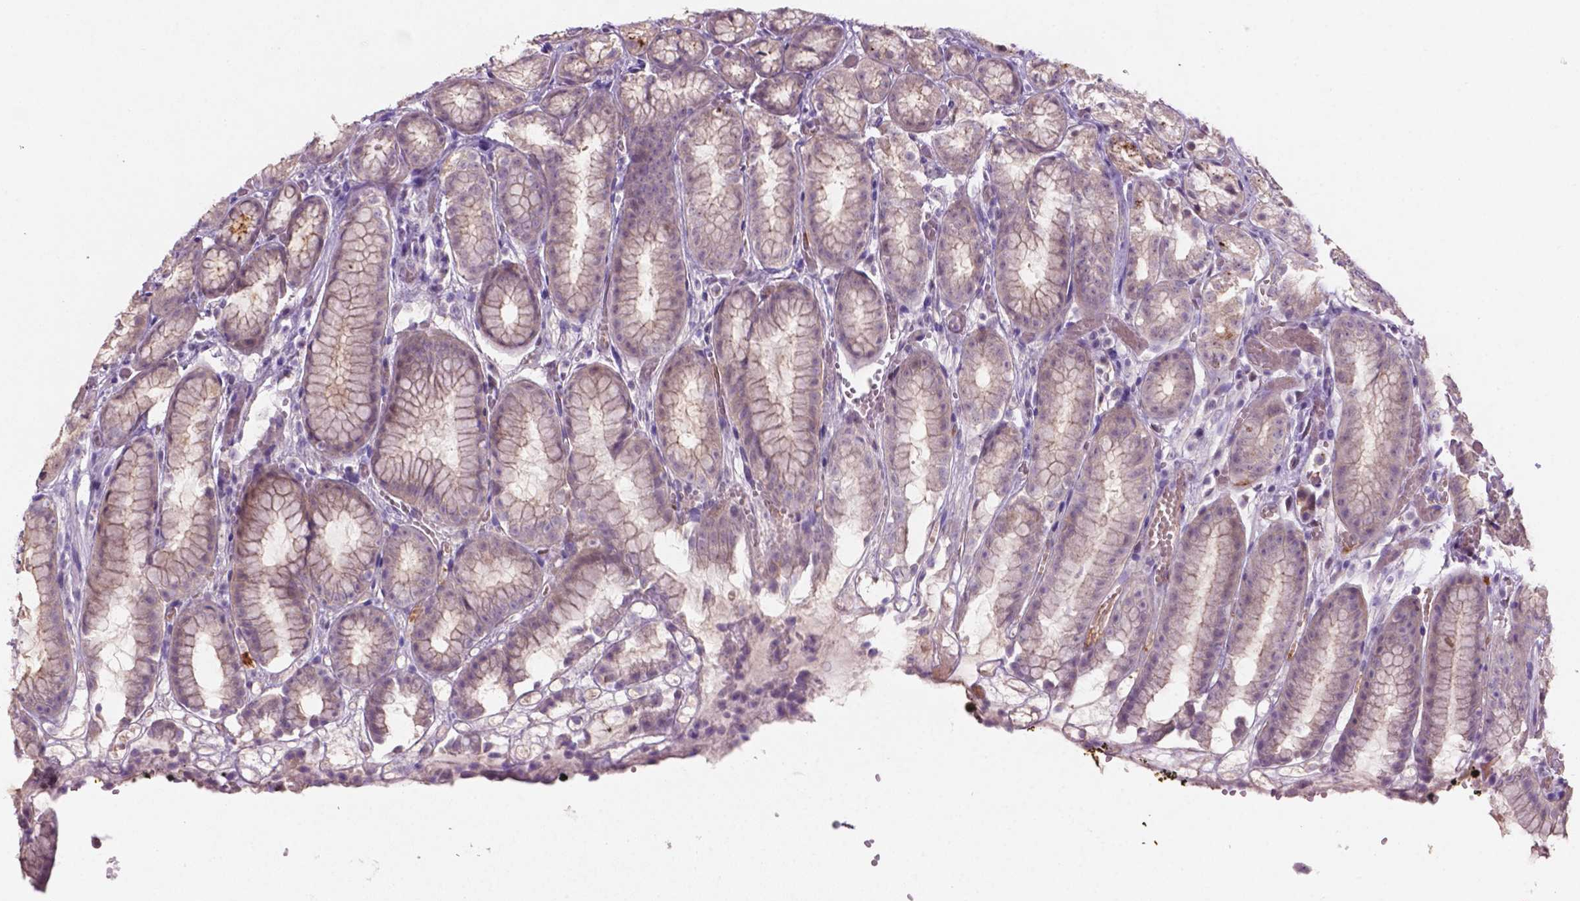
{"staining": {"intensity": "strong", "quantity": "<25%", "location": "cytoplasmic/membranous"}, "tissue": "stomach", "cell_type": "Glandular cells", "image_type": "normal", "snomed": [{"axis": "morphology", "description": "Normal tissue, NOS"}, {"axis": "topography", "description": "Stomach"}], "caption": "Strong cytoplasmic/membranous staining is identified in approximately <25% of glandular cells in benign stomach. The protein of interest is stained brown, and the nuclei are stained in blue (DAB (3,3'-diaminobenzidine) IHC with brightfield microscopy, high magnification).", "gene": "ARL5C", "patient": {"sex": "male", "age": 70}}